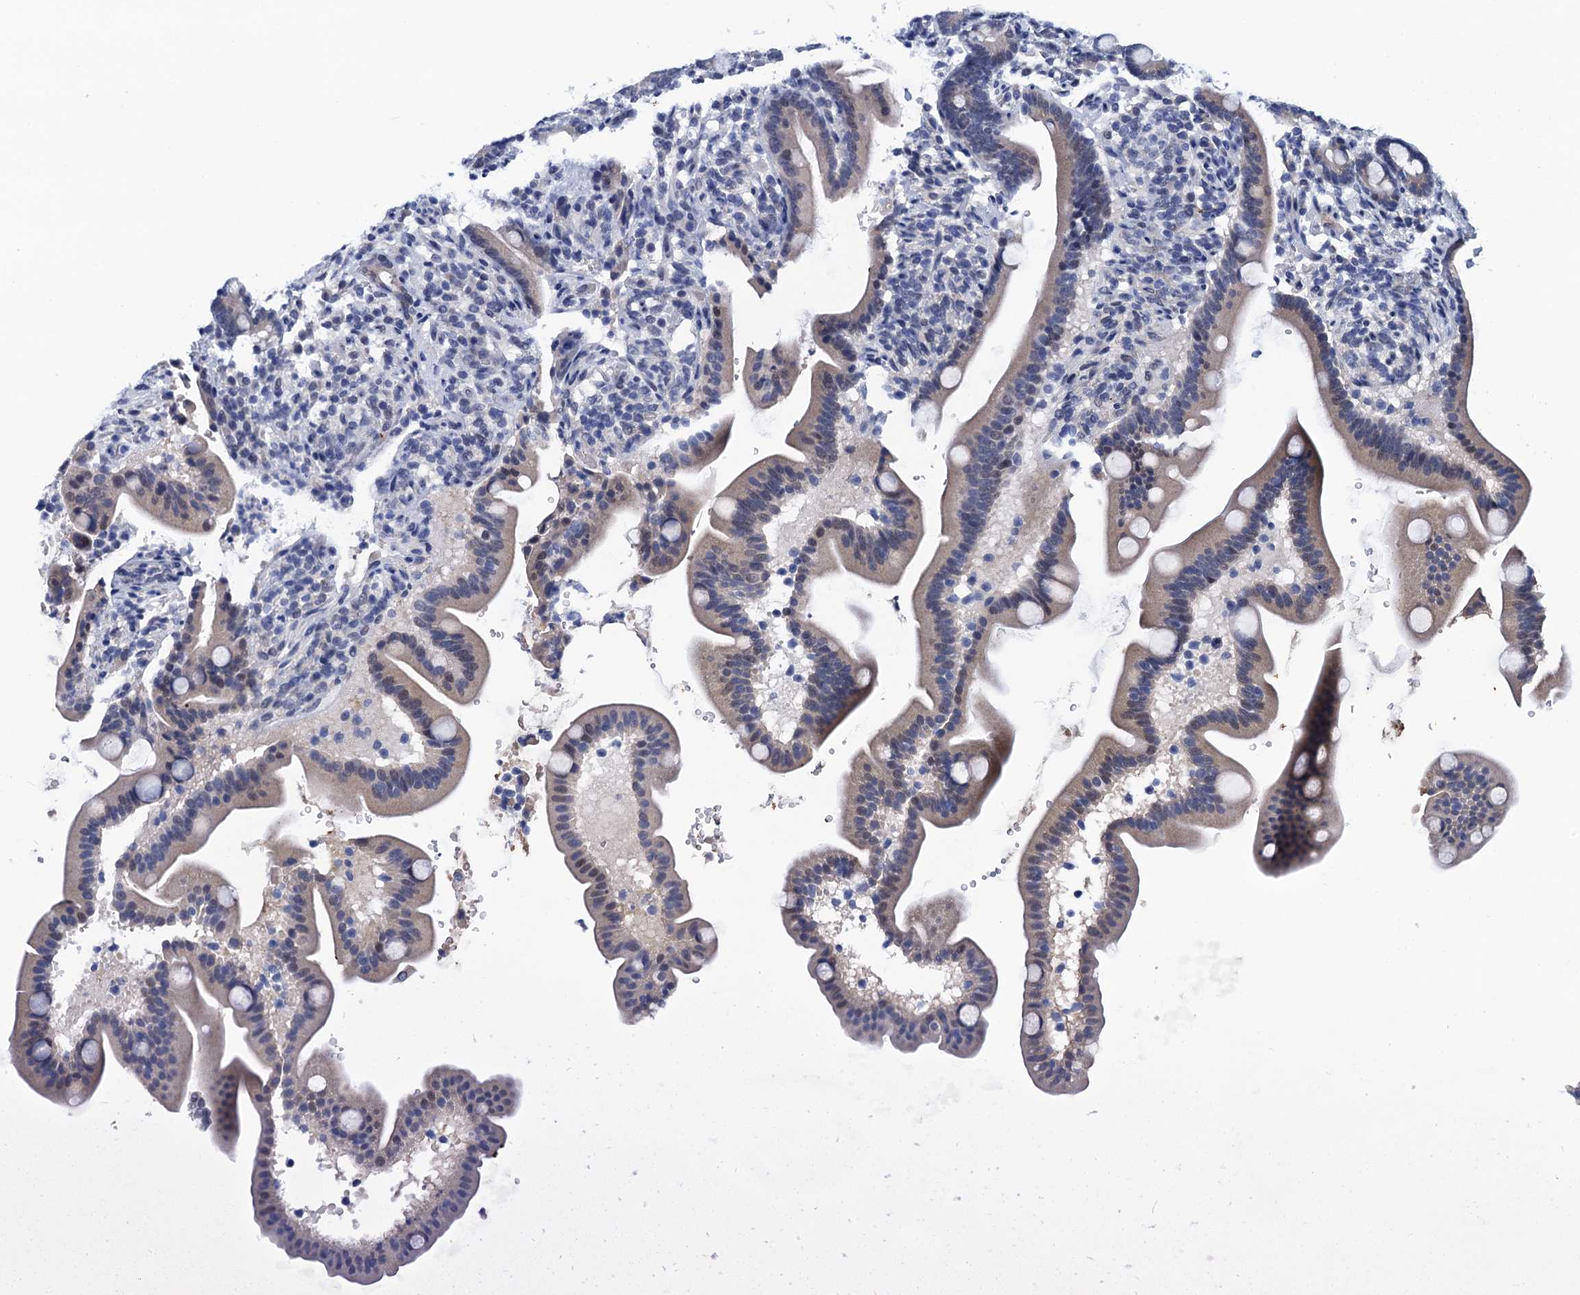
{"staining": {"intensity": "weak", "quantity": "<25%", "location": "cytoplasmic/membranous,nuclear"}, "tissue": "duodenum", "cell_type": "Glandular cells", "image_type": "normal", "snomed": [{"axis": "morphology", "description": "Normal tissue, NOS"}, {"axis": "topography", "description": "Duodenum"}], "caption": "This is an immunohistochemistry photomicrograph of normal human duodenum. There is no staining in glandular cells.", "gene": "C16orf87", "patient": {"sex": "male", "age": 54}}